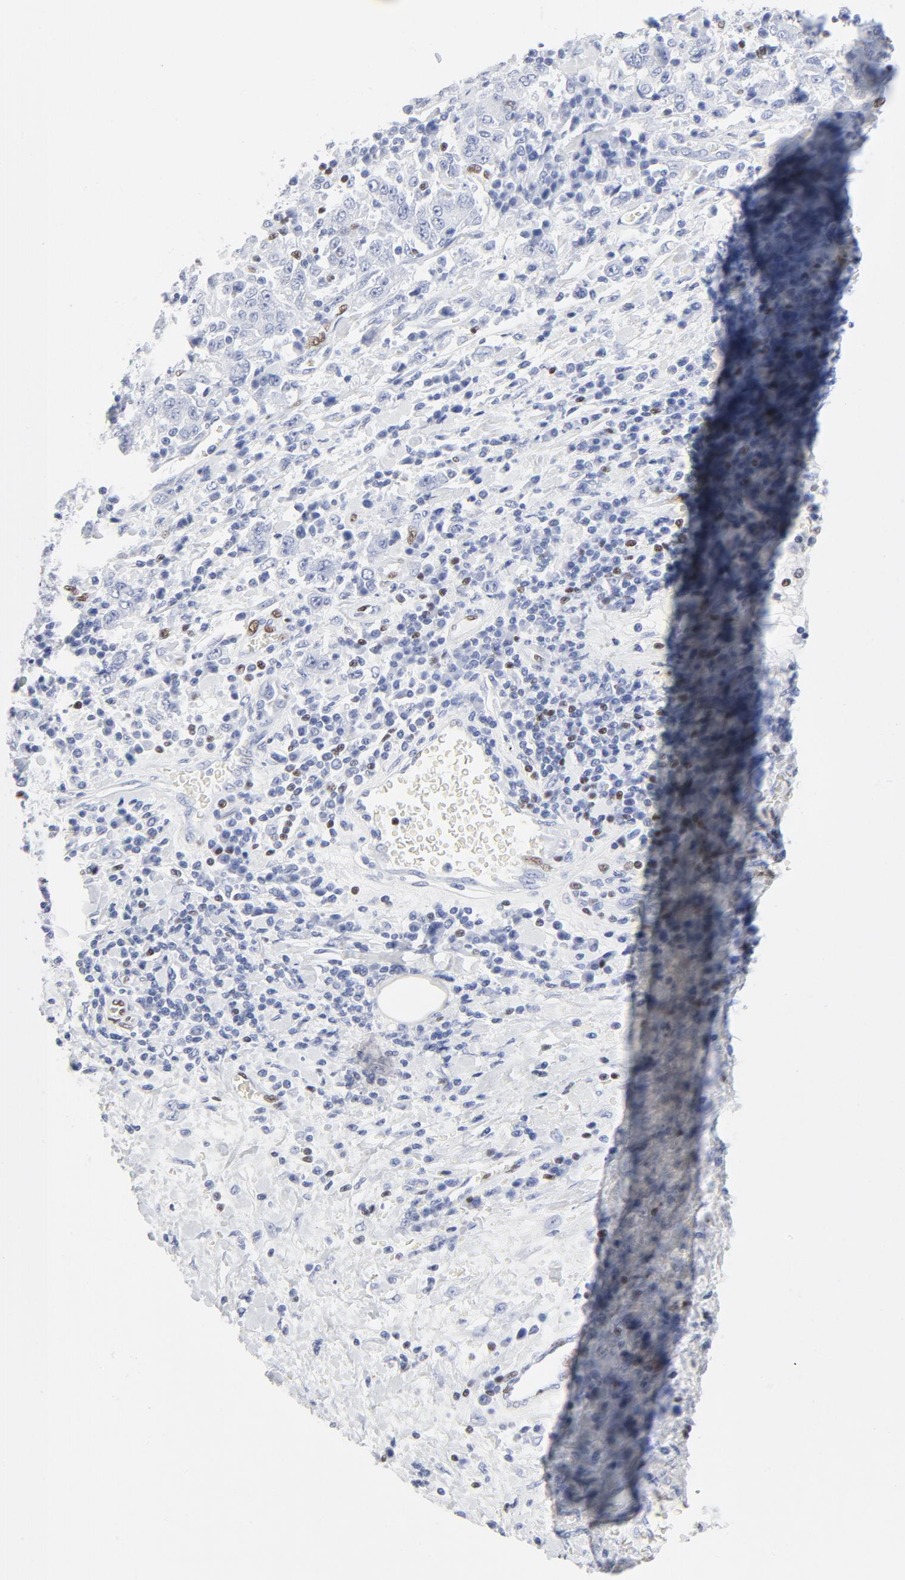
{"staining": {"intensity": "negative", "quantity": "none", "location": "none"}, "tissue": "stomach cancer", "cell_type": "Tumor cells", "image_type": "cancer", "snomed": [{"axis": "morphology", "description": "Normal tissue, NOS"}, {"axis": "morphology", "description": "Adenocarcinoma, NOS"}, {"axis": "topography", "description": "Stomach, upper"}, {"axis": "topography", "description": "Stomach"}], "caption": "Immunohistochemical staining of human adenocarcinoma (stomach) exhibits no significant staining in tumor cells.", "gene": "ATF2", "patient": {"sex": "male", "age": 59}}